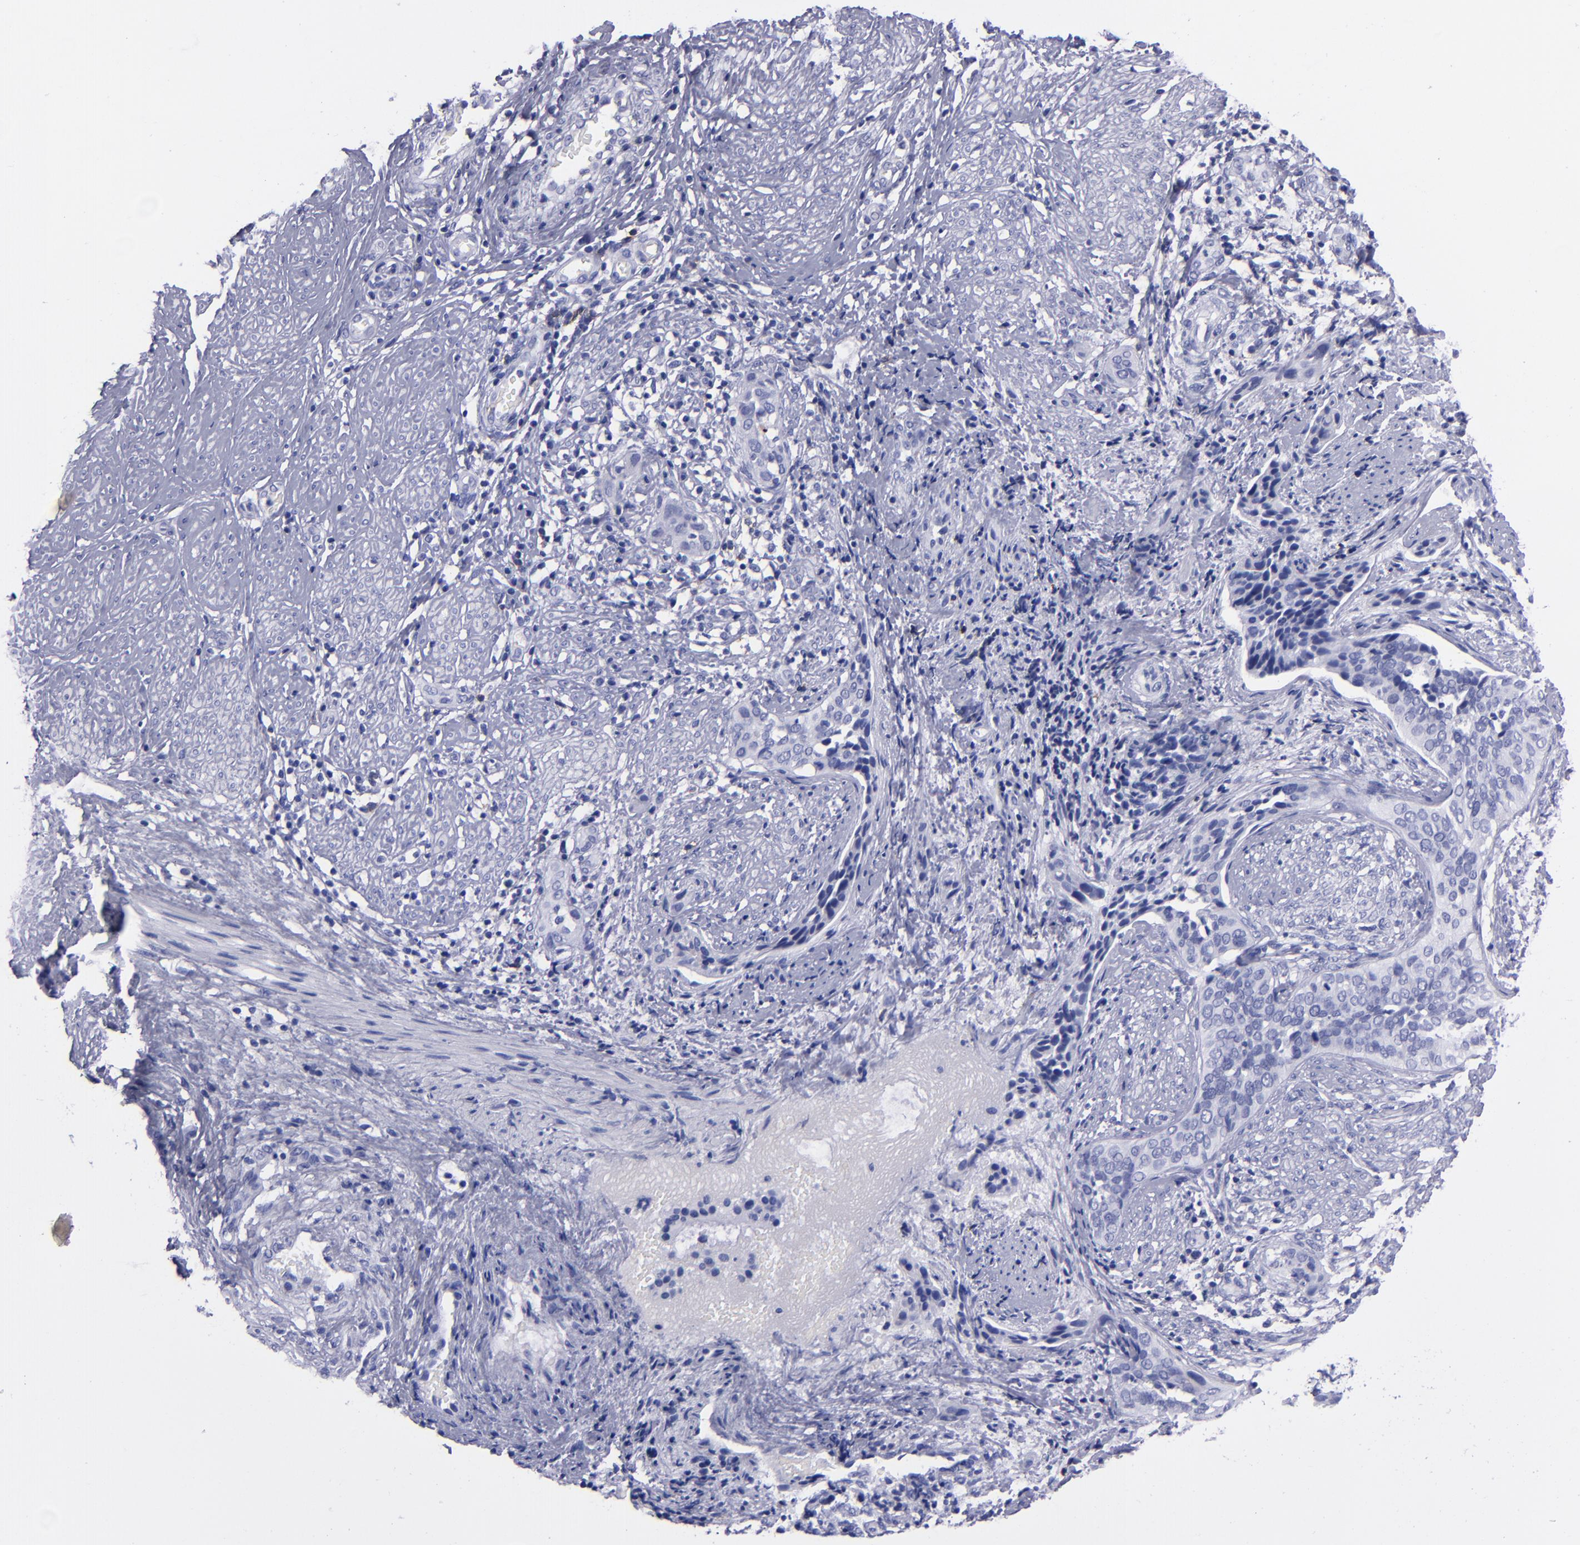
{"staining": {"intensity": "negative", "quantity": "none", "location": "none"}, "tissue": "cervical cancer", "cell_type": "Tumor cells", "image_type": "cancer", "snomed": [{"axis": "morphology", "description": "Squamous cell carcinoma, NOS"}, {"axis": "topography", "description": "Cervix"}], "caption": "Immunohistochemistry of human cervical cancer exhibits no staining in tumor cells.", "gene": "CD37", "patient": {"sex": "female", "age": 31}}